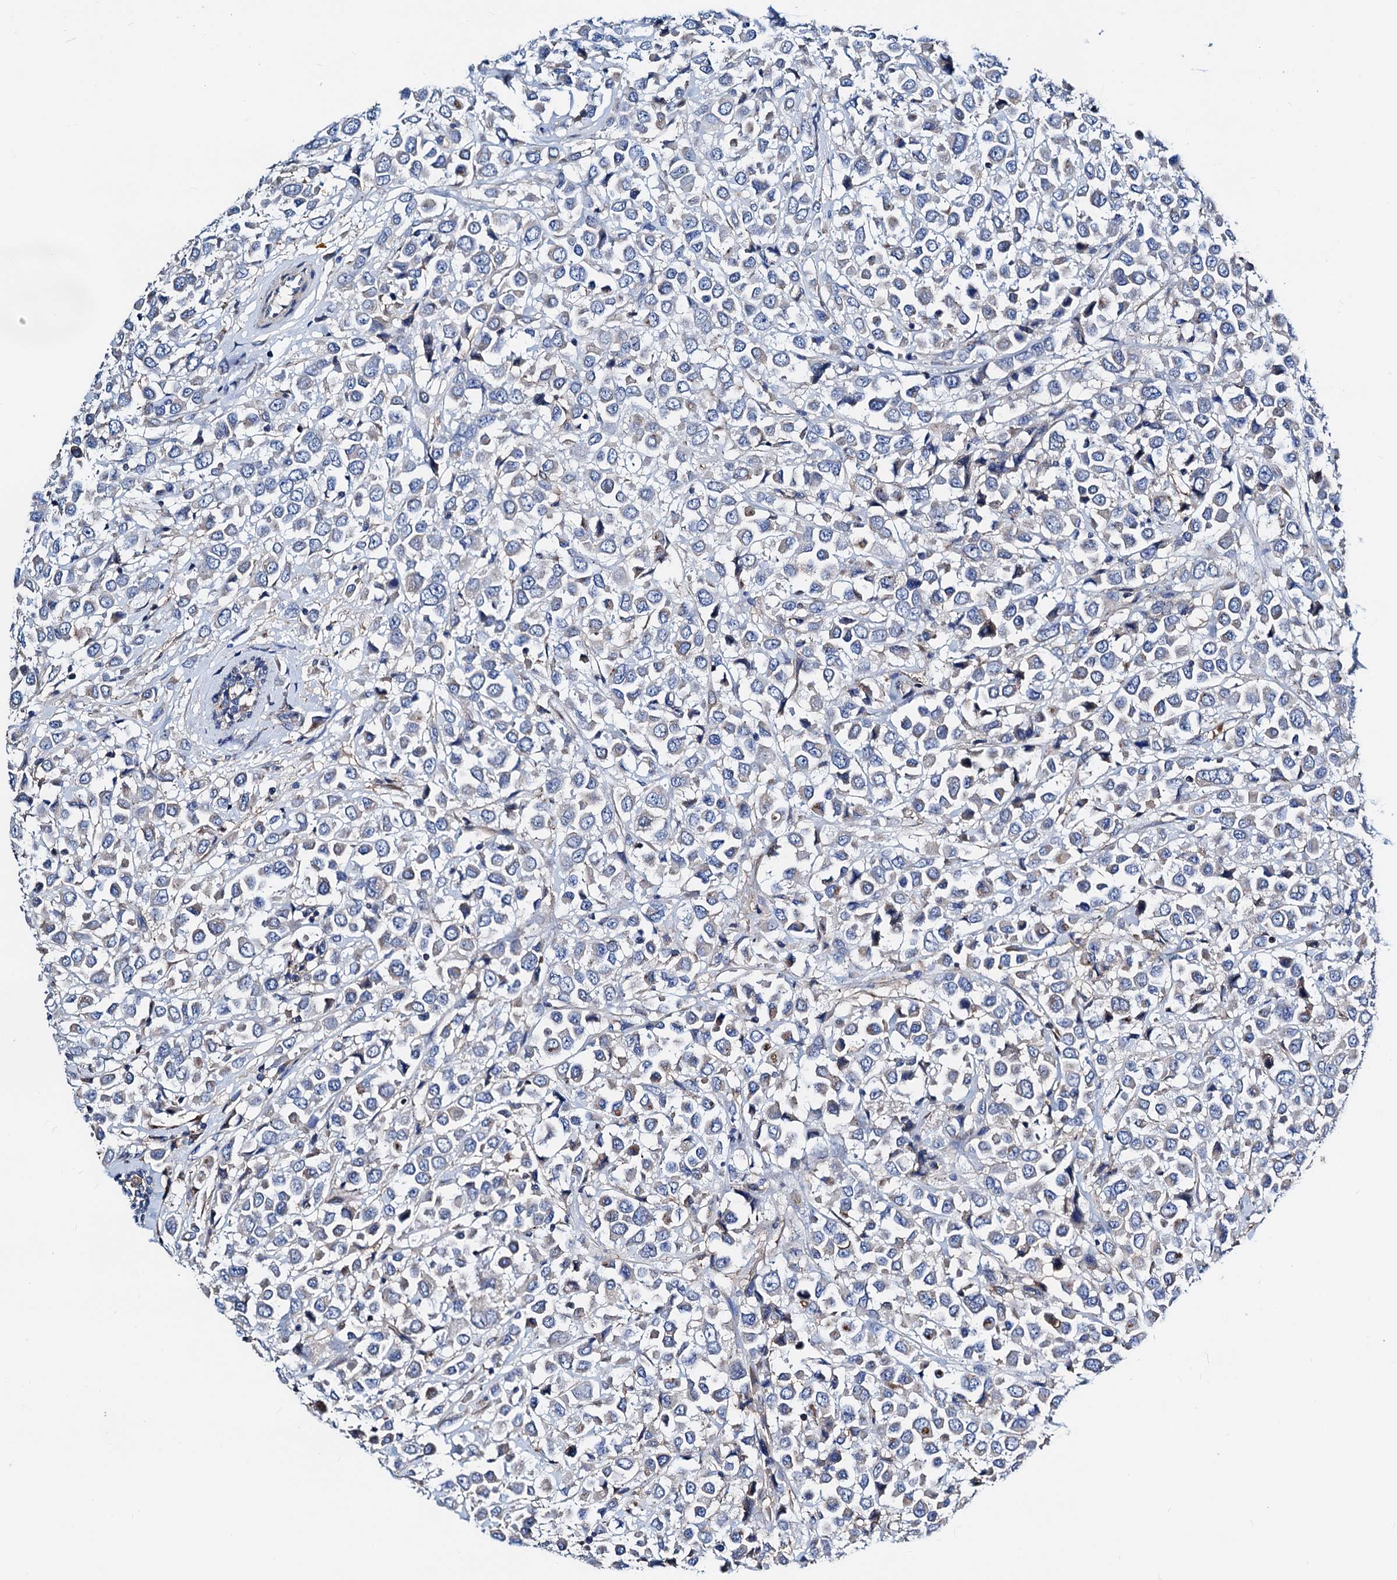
{"staining": {"intensity": "negative", "quantity": "none", "location": "none"}, "tissue": "breast cancer", "cell_type": "Tumor cells", "image_type": "cancer", "snomed": [{"axis": "morphology", "description": "Duct carcinoma"}, {"axis": "topography", "description": "Breast"}], "caption": "Immunohistochemical staining of human breast cancer (intraductal carcinoma) displays no significant staining in tumor cells.", "gene": "GCOM1", "patient": {"sex": "female", "age": 61}}